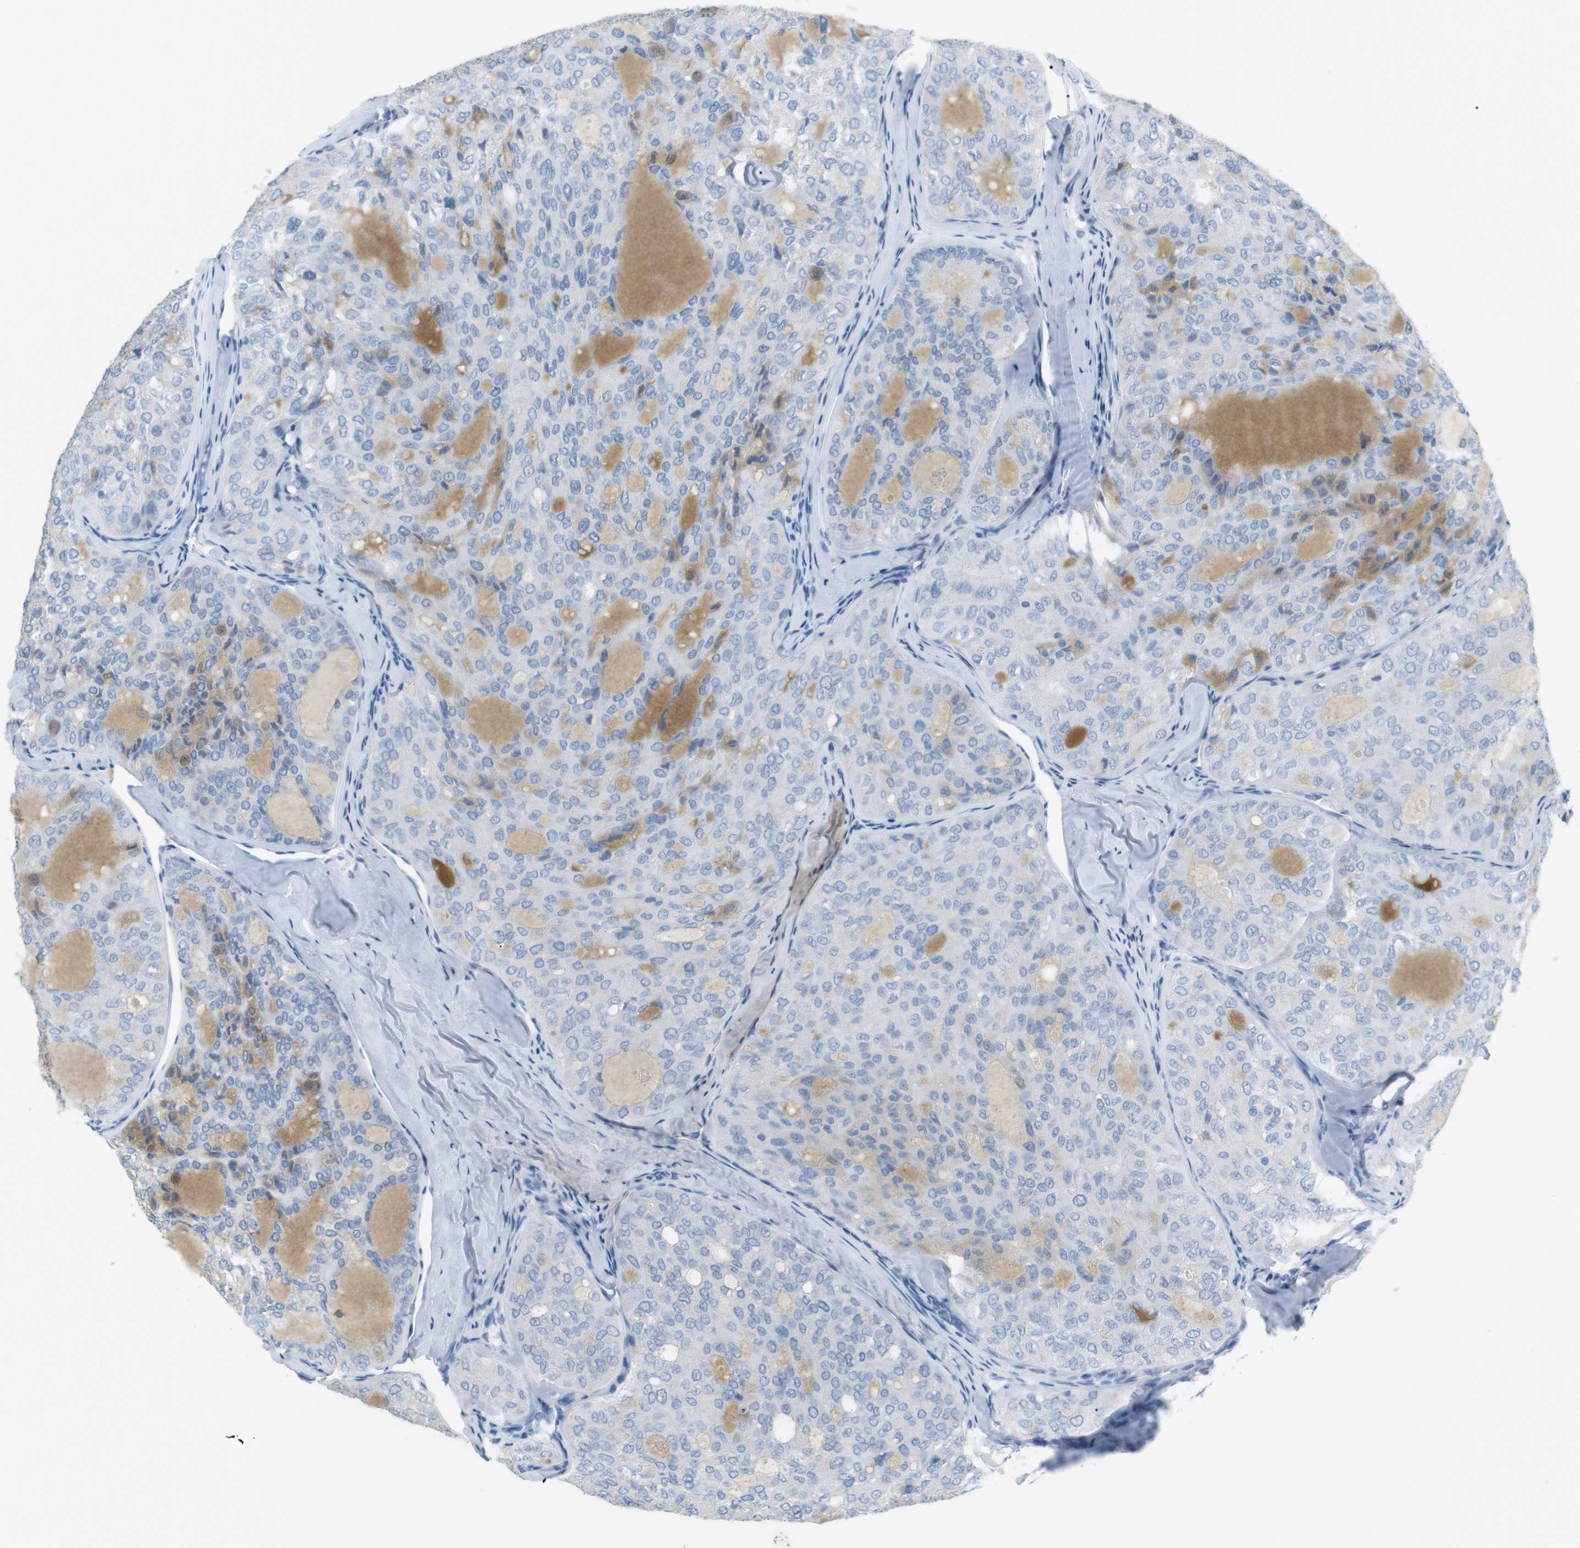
{"staining": {"intensity": "negative", "quantity": "none", "location": "none"}, "tissue": "thyroid cancer", "cell_type": "Tumor cells", "image_type": "cancer", "snomed": [{"axis": "morphology", "description": "Follicular adenoma carcinoma, NOS"}, {"axis": "topography", "description": "Thyroid gland"}], "caption": "Thyroid cancer (follicular adenoma carcinoma) was stained to show a protein in brown. There is no significant positivity in tumor cells.", "gene": "SALL4", "patient": {"sex": "male", "age": 75}}